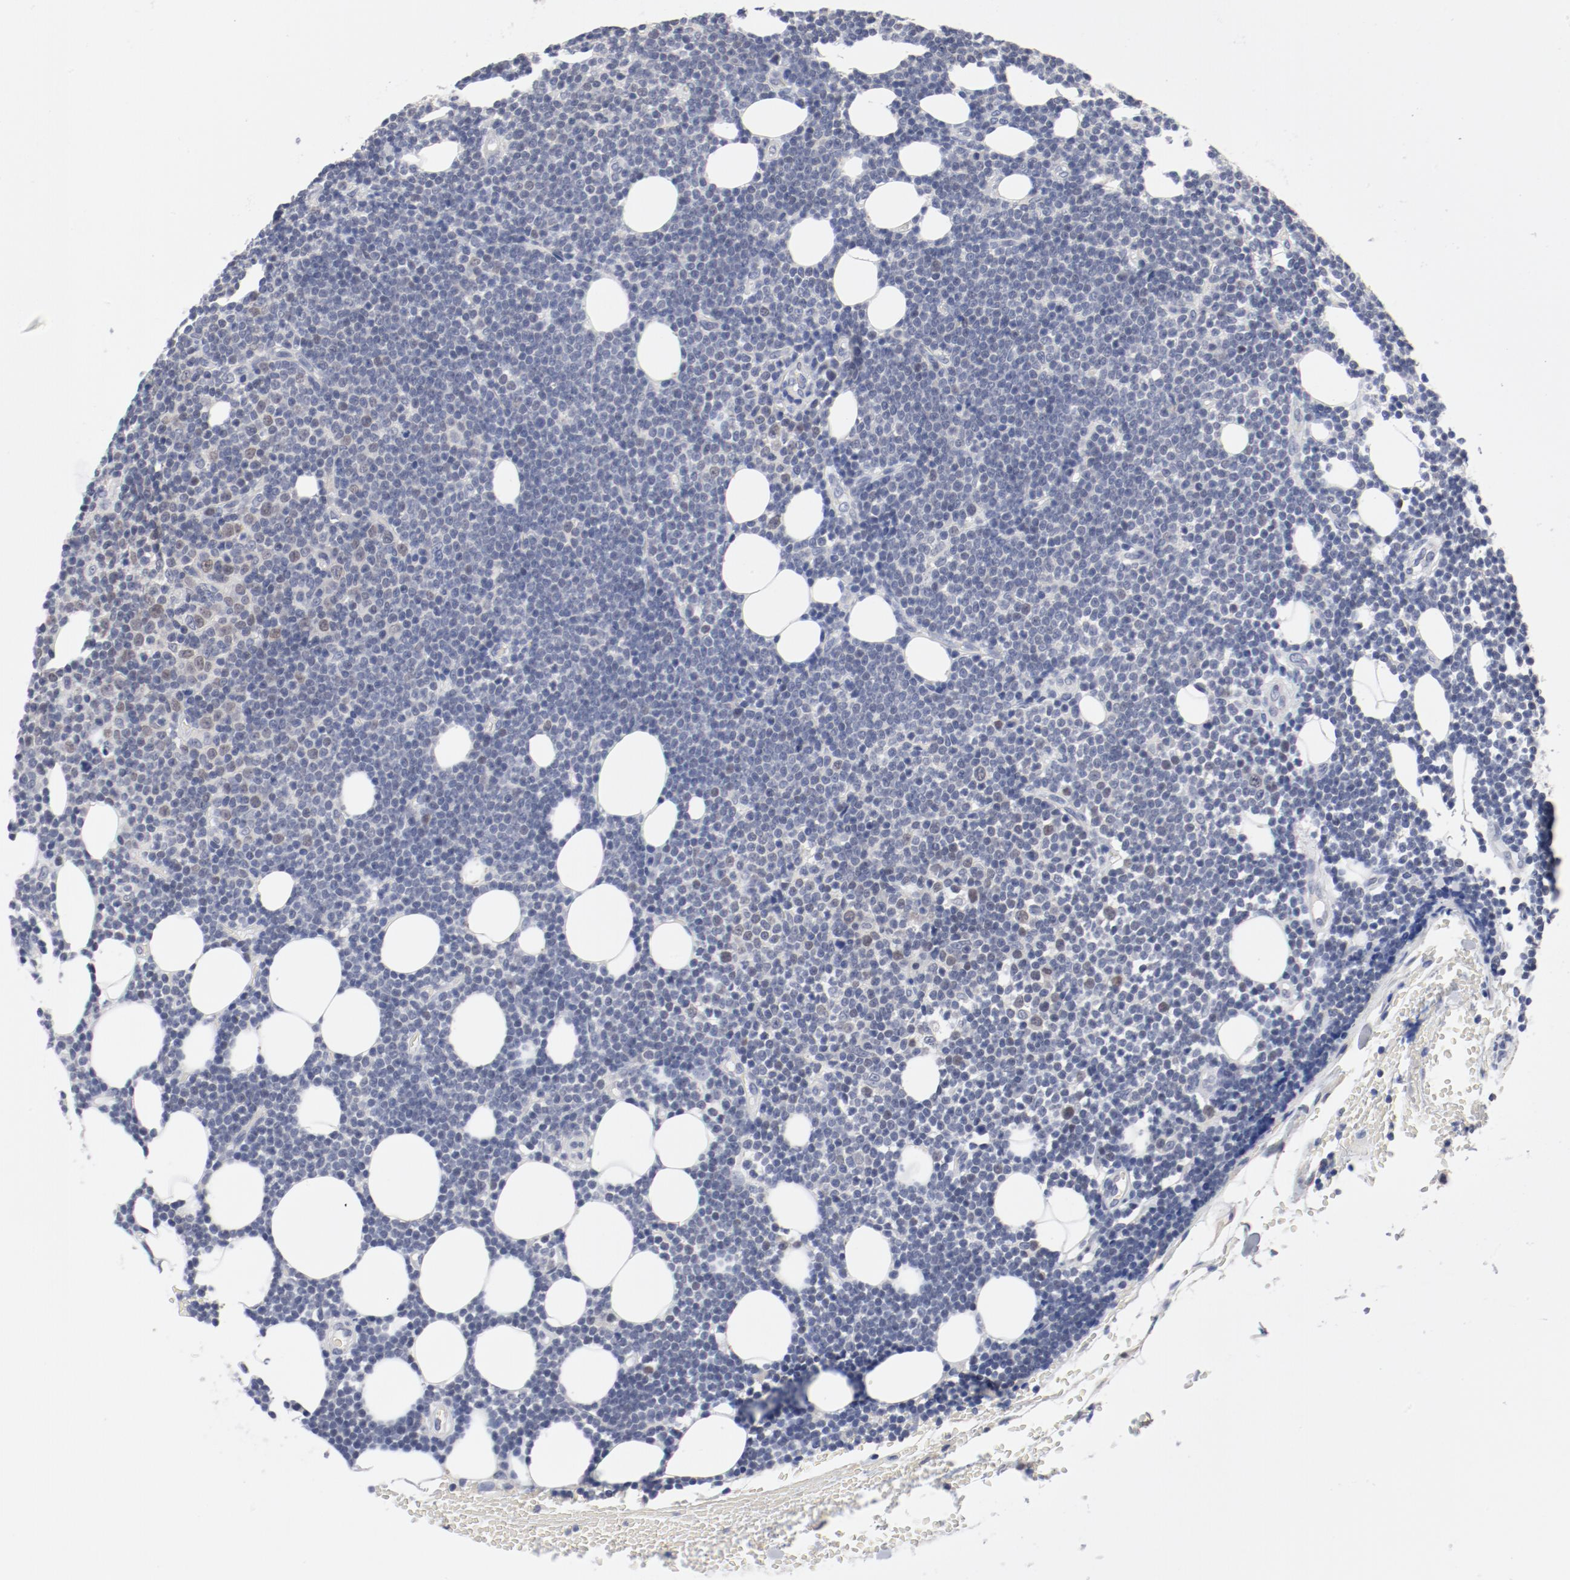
{"staining": {"intensity": "negative", "quantity": "none", "location": "none"}, "tissue": "lymphoma", "cell_type": "Tumor cells", "image_type": "cancer", "snomed": [{"axis": "morphology", "description": "Malignant lymphoma, non-Hodgkin's type, Low grade"}, {"axis": "topography", "description": "Soft tissue"}], "caption": "Immunohistochemistry (IHC) image of neoplastic tissue: lymphoma stained with DAB demonstrates no significant protein expression in tumor cells.", "gene": "ANKLE2", "patient": {"sex": "male", "age": 92}}